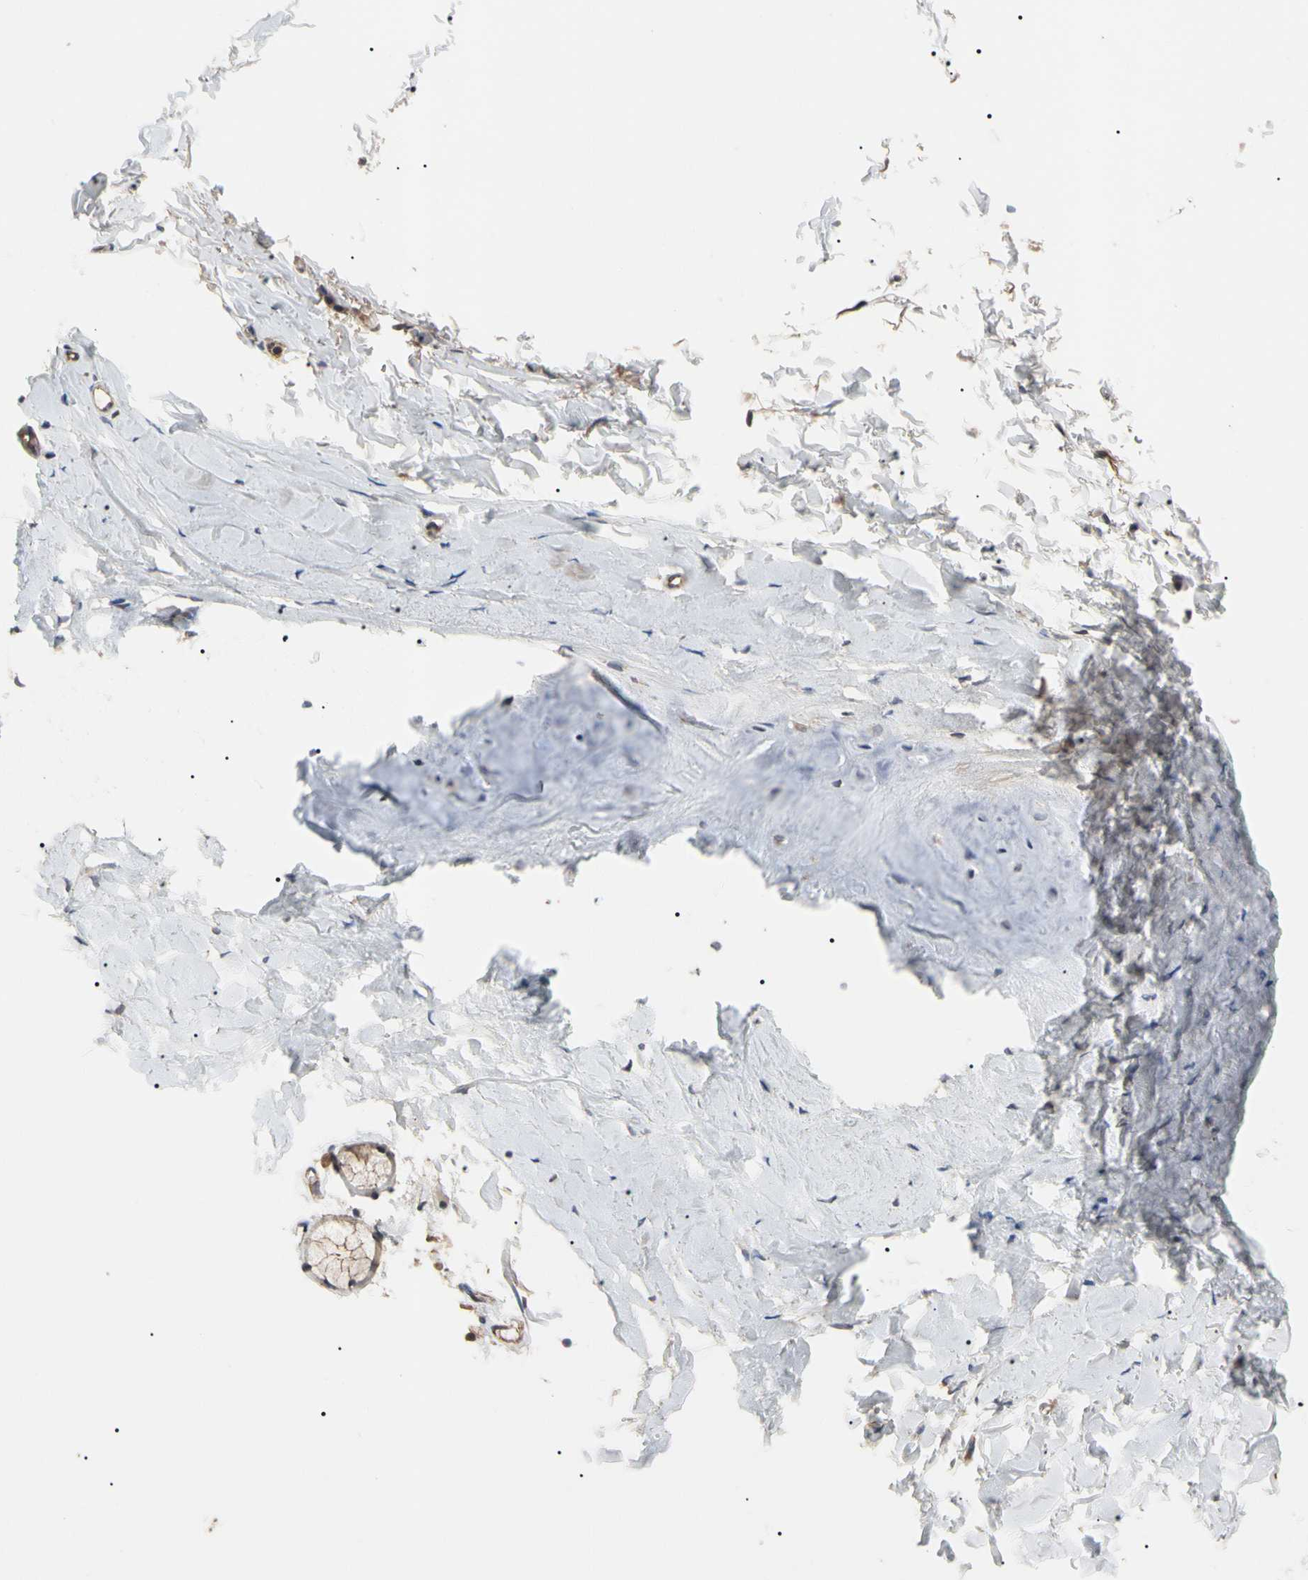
{"staining": {"intensity": "weak", "quantity": "25%-75%", "location": "cytoplasmic/membranous"}, "tissue": "adipose tissue", "cell_type": "Adipocytes", "image_type": "normal", "snomed": [{"axis": "morphology", "description": "Normal tissue, NOS"}, {"axis": "topography", "description": "Cartilage tissue"}, {"axis": "topography", "description": "Bronchus"}], "caption": "Weak cytoplasmic/membranous protein positivity is identified in about 25%-75% of adipocytes in adipose tissue.", "gene": "DPP8", "patient": {"sex": "female", "age": 73}}